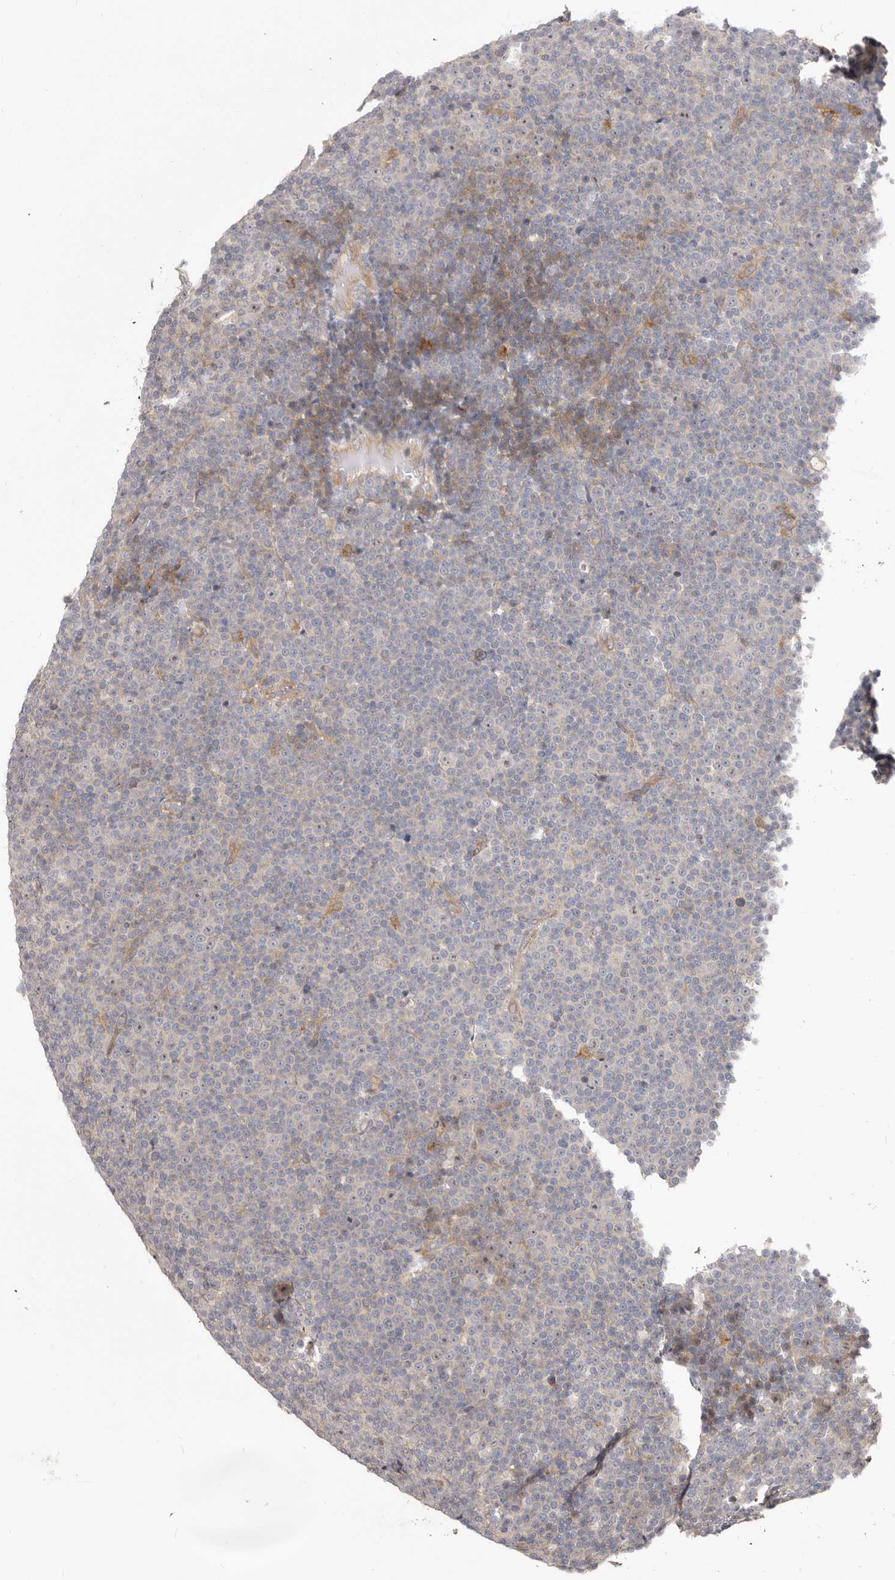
{"staining": {"intensity": "negative", "quantity": "none", "location": "none"}, "tissue": "lymphoma", "cell_type": "Tumor cells", "image_type": "cancer", "snomed": [{"axis": "morphology", "description": "Malignant lymphoma, non-Hodgkin's type, Low grade"}, {"axis": "topography", "description": "Lymph node"}], "caption": "High power microscopy micrograph of an immunohistochemistry (IHC) photomicrograph of lymphoma, revealing no significant positivity in tumor cells.", "gene": "GPATCH4", "patient": {"sex": "female", "age": 67}}